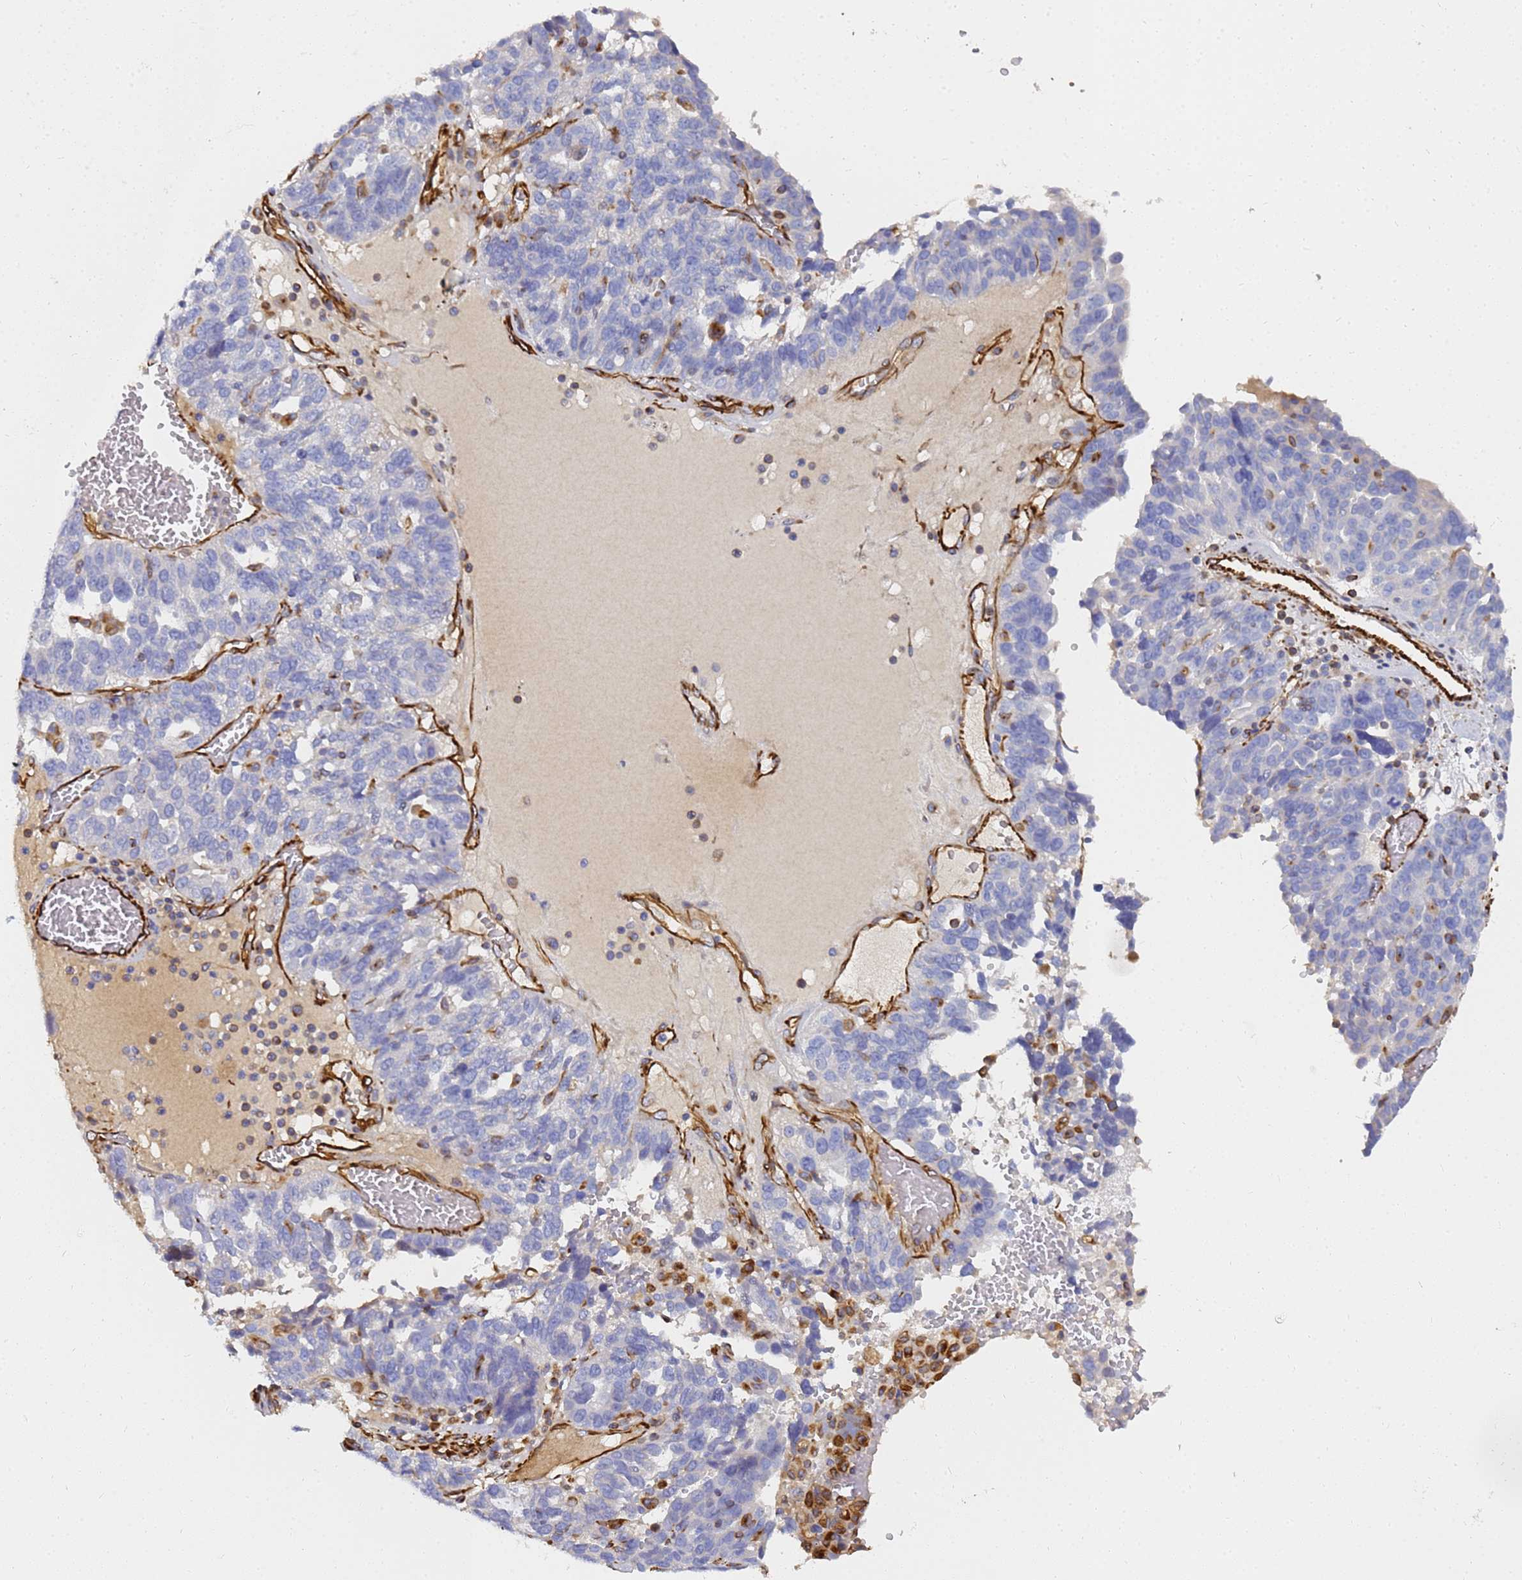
{"staining": {"intensity": "negative", "quantity": "none", "location": "none"}, "tissue": "ovarian cancer", "cell_type": "Tumor cells", "image_type": "cancer", "snomed": [{"axis": "morphology", "description": "Cystadenocarcinoma, serous, NOS"}, {"axis": "topography", "description": "Ovary"}], "caption": "The IHC image has no significant staining in tumor cells of ovarian cancer tissue. (Brightfield microscopy of DAB (3,3'-diaminobenzidine) immunohistochemistry (IHC) at high magnification).", "gene": "SYT13", "patient": {"sex": "female", "age": 59}}